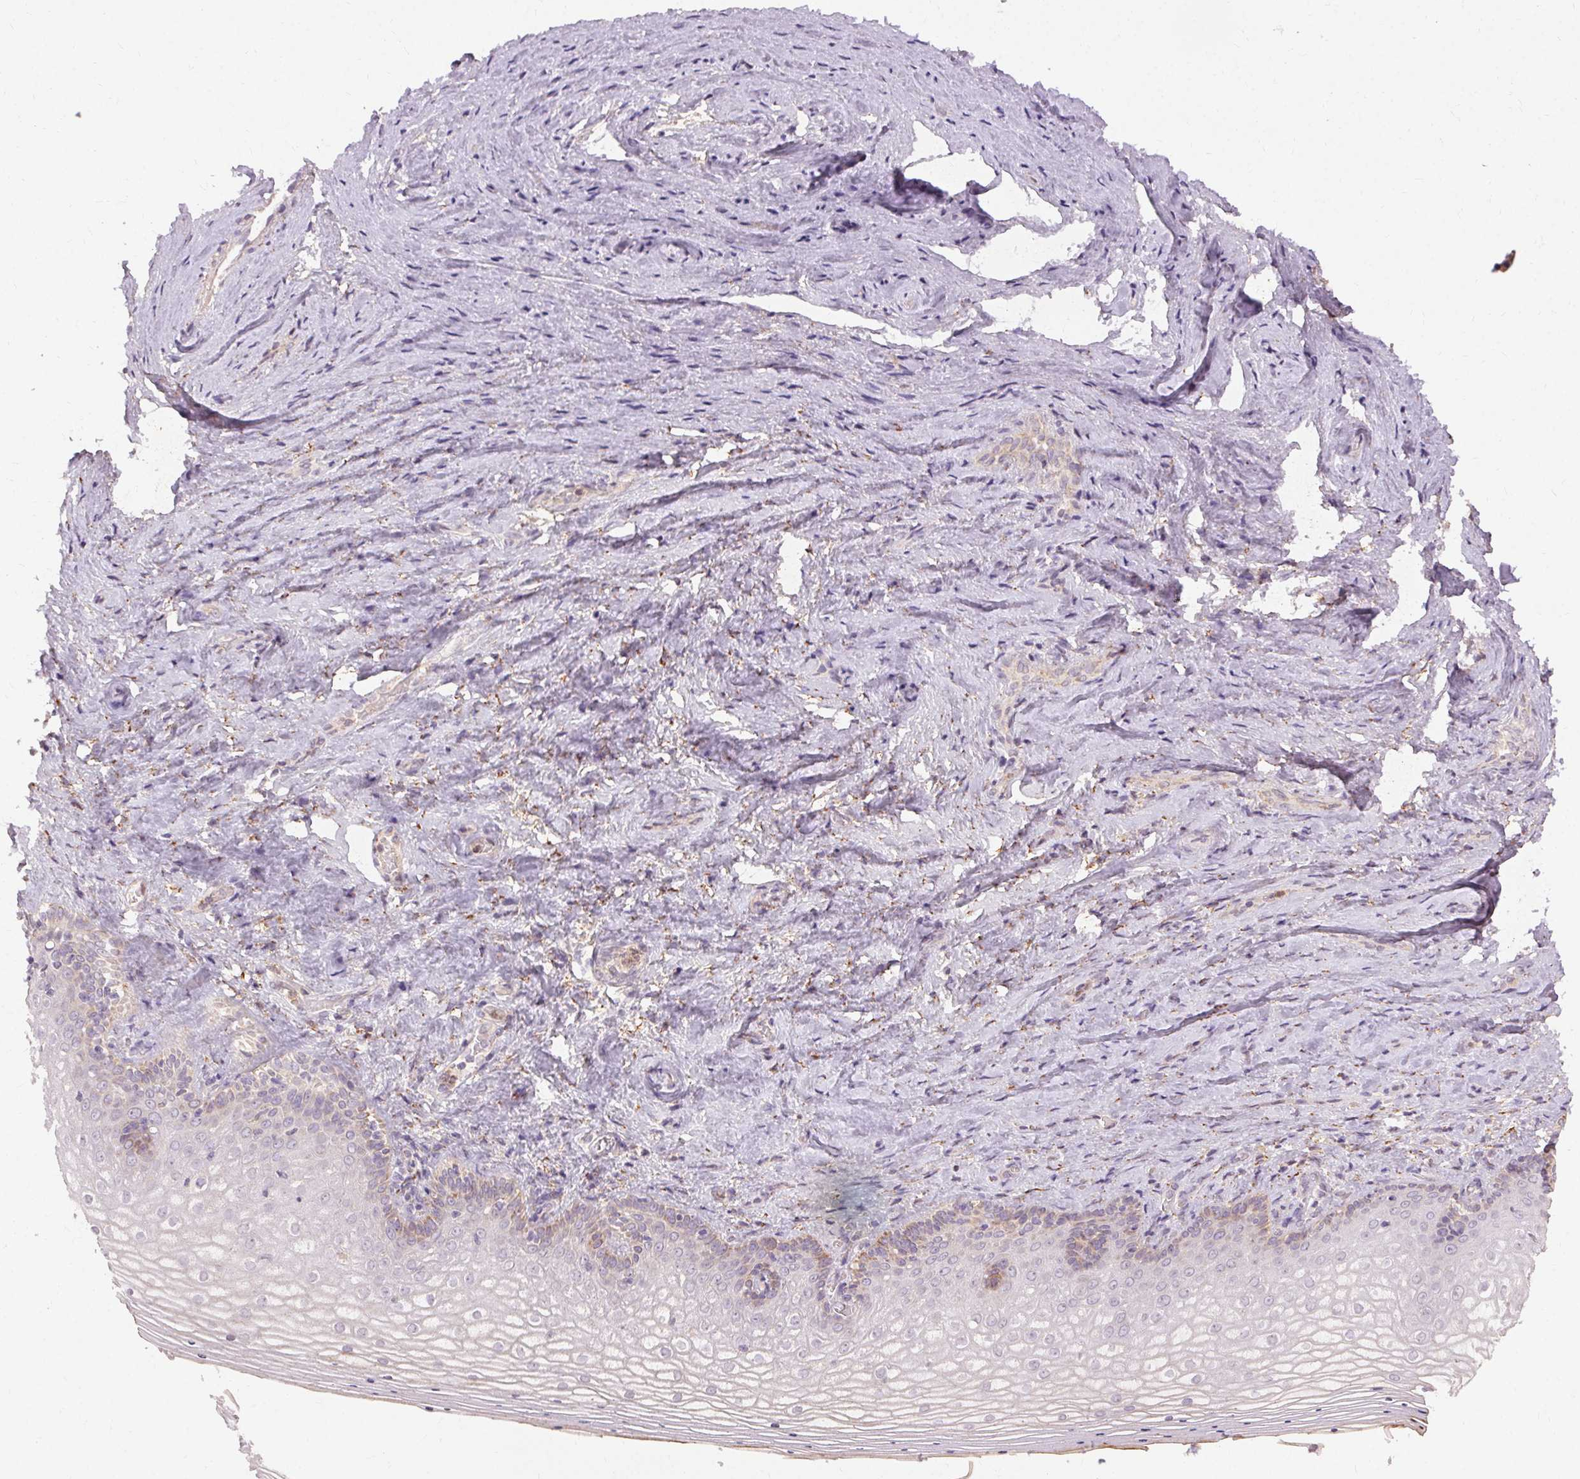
{"staining": {"intensity": "moderate", "quantity": "<25%", "location": "cytoplasmic/membranous"}, "tissue": "vagina", "cell_type": "Squamous epithelial cells", "image_type": "normal", "snomed": [{"axis": "morphology", "description": "Normal tissue, NOS"}, {"axis": "topography", "description": "Vagina"}], "caption": "The immunohistochemical stain highlights moderate cytoplasmic/membranous staining in squamous epithelial cells of unremarkable vagina.", "gene": "REP15", "patient": {"sex": "female", "age": 42}}